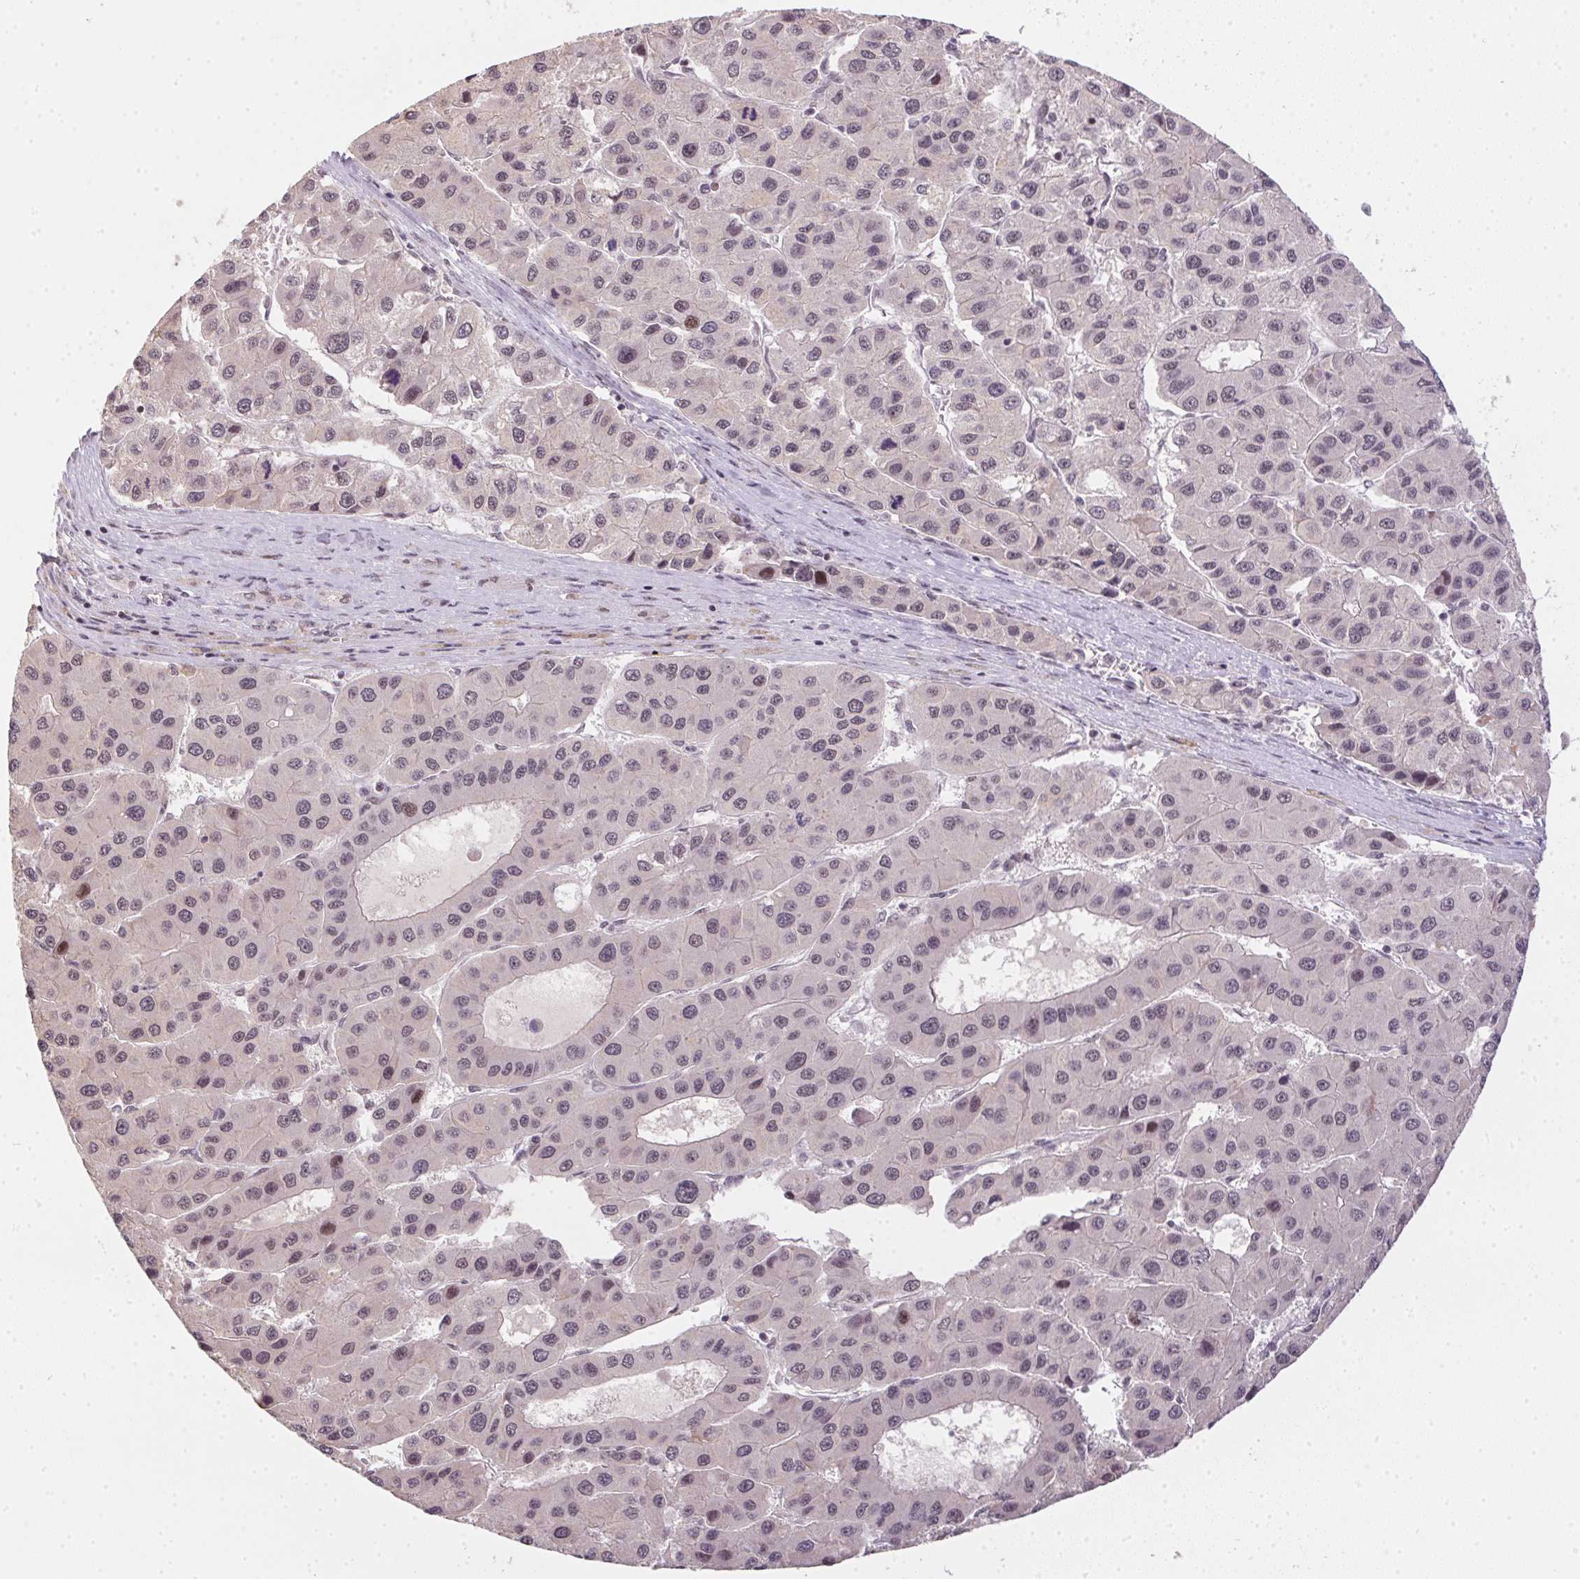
{"staining": {"intensity": "negative", "quantity": "none", "location": "none"}, "tissue": "liver cancer", "cell_type": "Tumor cells", "image_type": "cancer", "snomed": [{"axis": "morphology", "description": "Carcinoma, Hepatocellular, NOS"}, {"axis": "topography", "description": "Liver"}], "caption": "Photomicrograph shows no significant protein expression in tumor cells of hepatocellular carcinoma (liver). (DAB immunohistochemistry (IHC) visualized using brightfield microscopy, high magnification).", "gene": "KDM4D", "patient": {"sex": "male", "age": 73}}